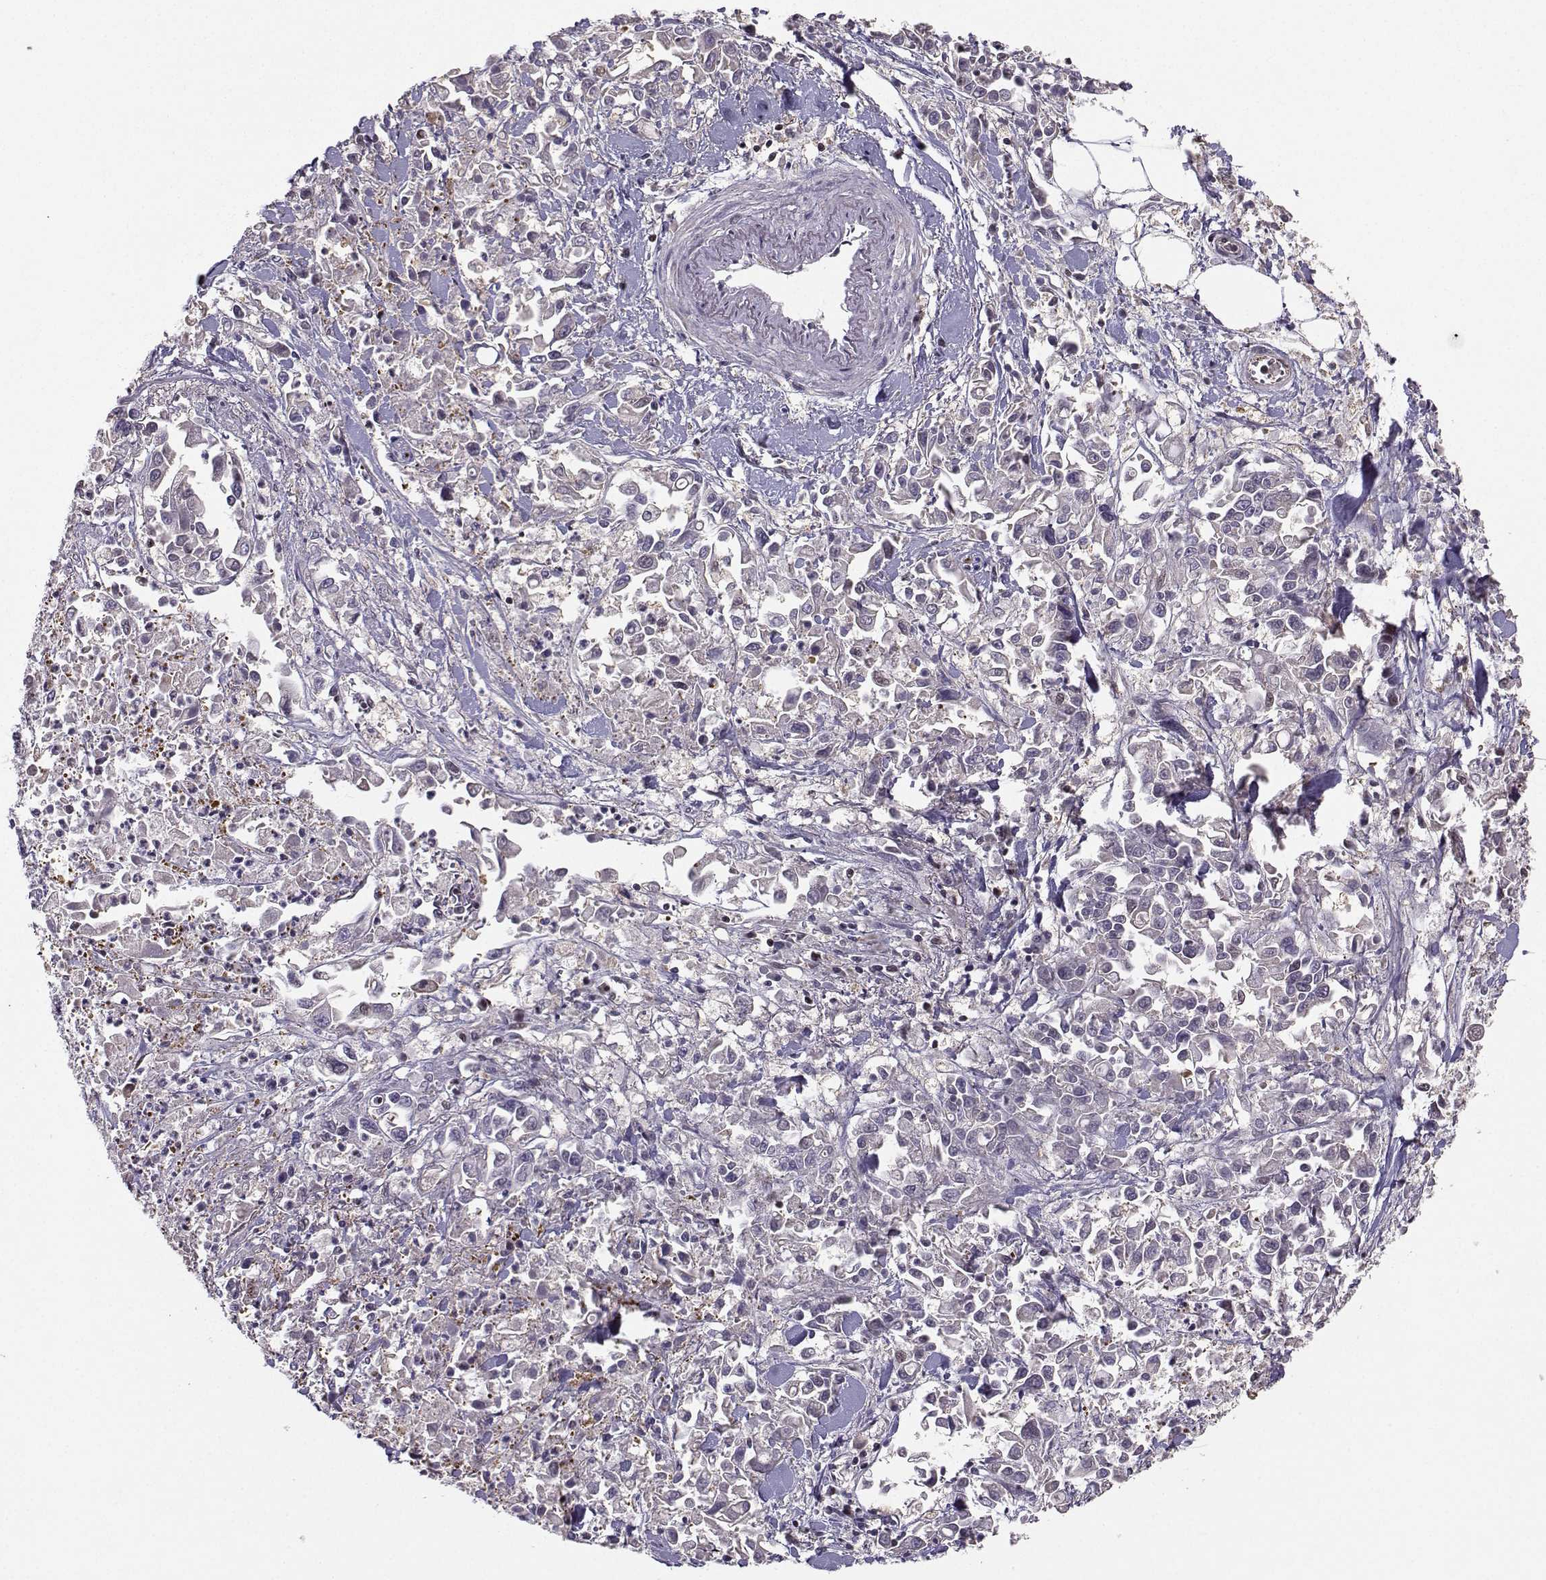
{"staining": {"intensity": "negative", "quantity": "none", "location": "none"}, "tissue": "pancreatic cancer", "cell_type": "Tumor cells", "image_type": "cancer", "snomed": [{"axis": "morphology", "description": "Adenocarcinoma, NOS"}, {"axis": "topography", "description": "Pancreas"}], "caption": "Tumor cells are negative for protein expression in human pancreatic adenocarcinoma.", "gene": "PKP2", "patient": {"sex": "female", "age": 83}}